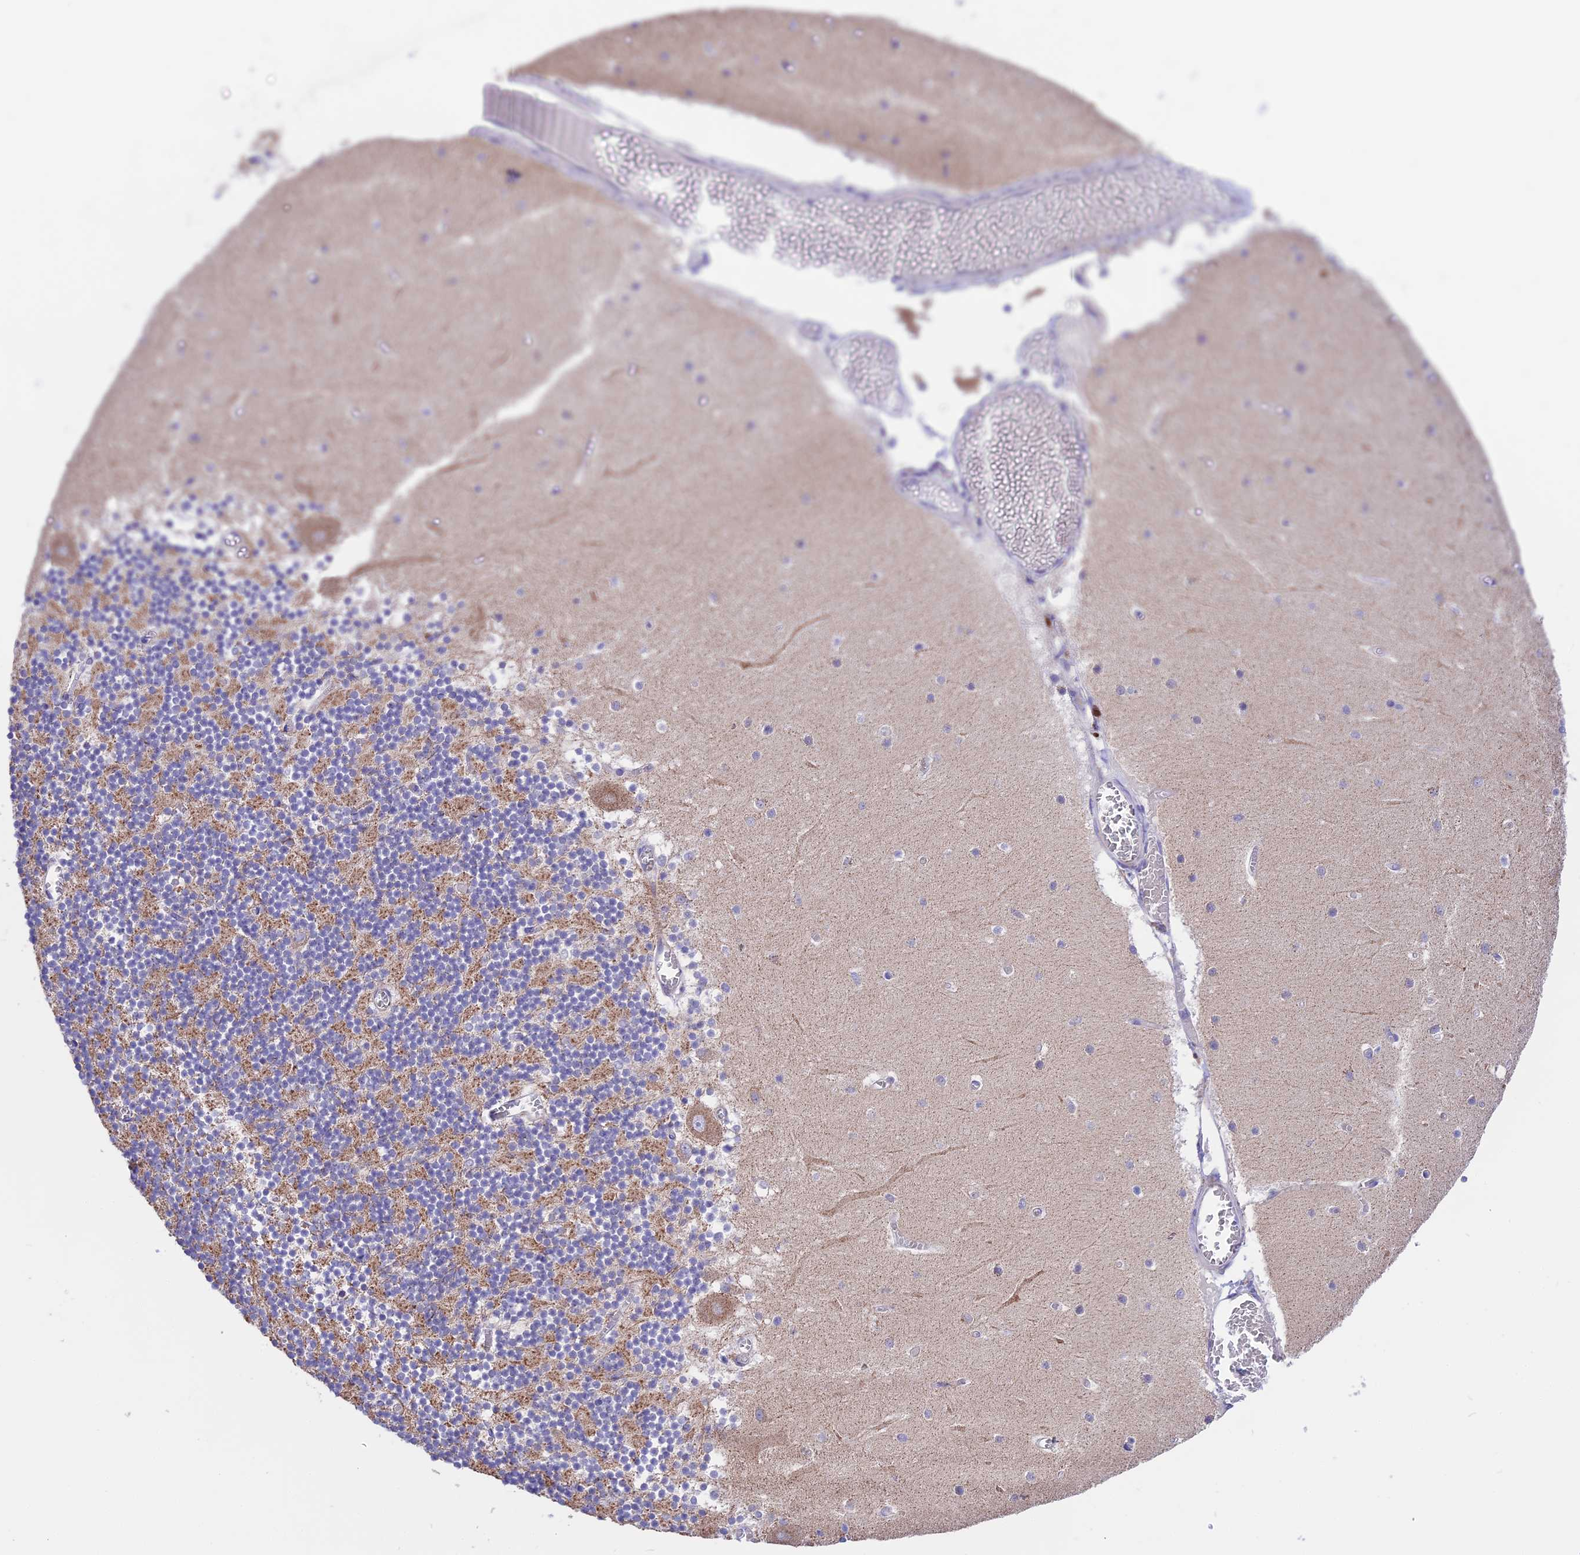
{"staining": {"intensity": "moderate", "quantity": ">75%", "location": "cytoplasmic/membranous"}, "tissue": "cerebellum", "cell_type": "Cells in granular layer", "image_type": "normal", "snomed": [{"axis": "morphology", "description": "Normal tissue, NOS"}, {"axis": "topography", "description": "Cerebellum"}], "caption": "Immunohistochemistry (DAB) staining of benign human cerebellum reveals moderate cytoplasmic/membranous protein staining in approximately >75% of cells in granular layer.", "gene": "TMEM138", "patient": {"sex": "female", "age": 28}}